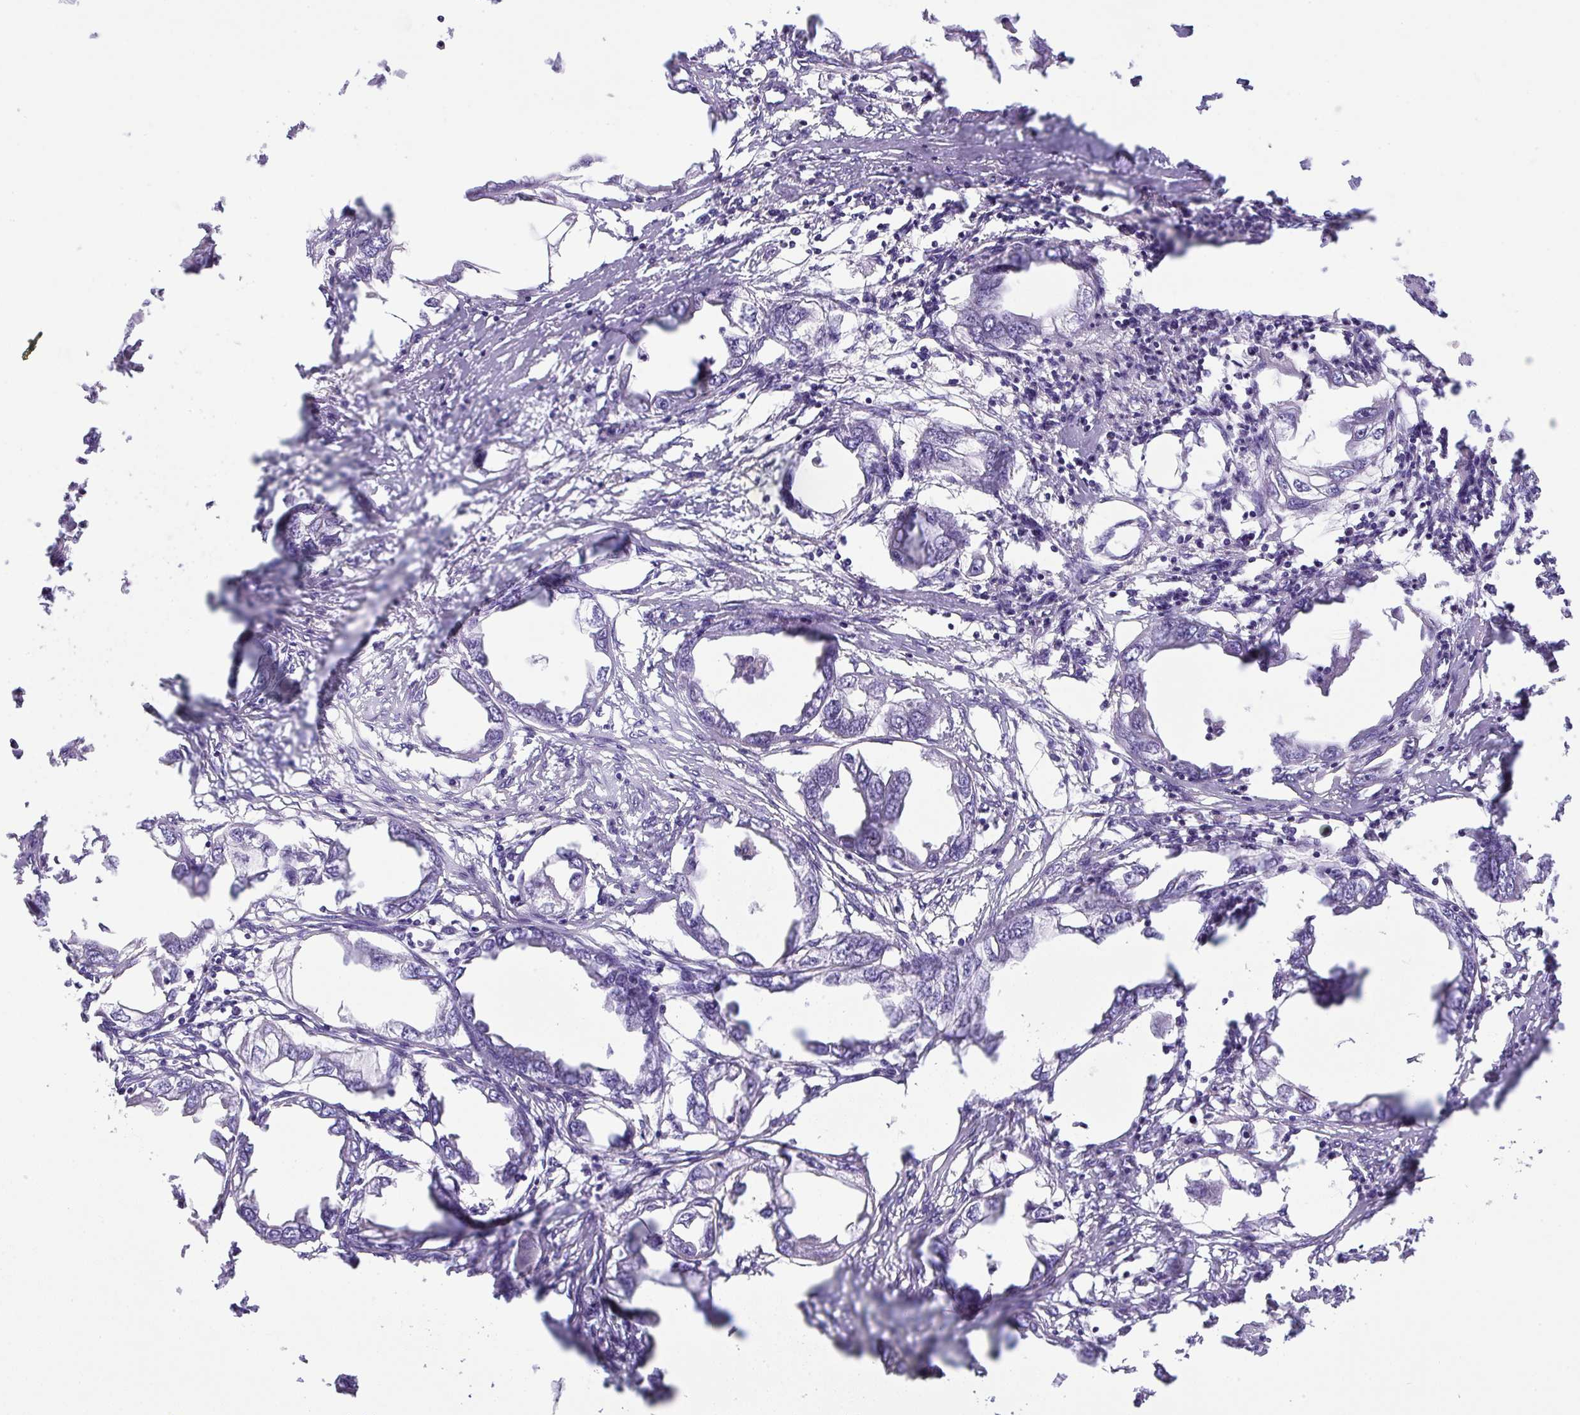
{"staining": {"intensity": "negative", "quantity": "none", "location": "none"}, "tissue": "endometrial cancer", "cell_type": "Tumor cells", "image_type": "cancer", "snomed": [{"axis": "morphology", "description": "Adenocarcinoma, NOS"}, {"axis": "morphology", "description": "Adenocarcinoma, metastatic, NOS"}, {"axis": "topography", "description": "Adipose tissue"}, {"axis": "topography", "description": "Endometrium"}], "caption": "This image is of endometrial cancer (adenocarcinoma) stained with immunohistochemistry to label a protein in brown with the nuclei are counter-stained blue. There is no positivity in tumor cells.", "gene": "NPTN", "patient": {"sex": "female", "age": 67}}